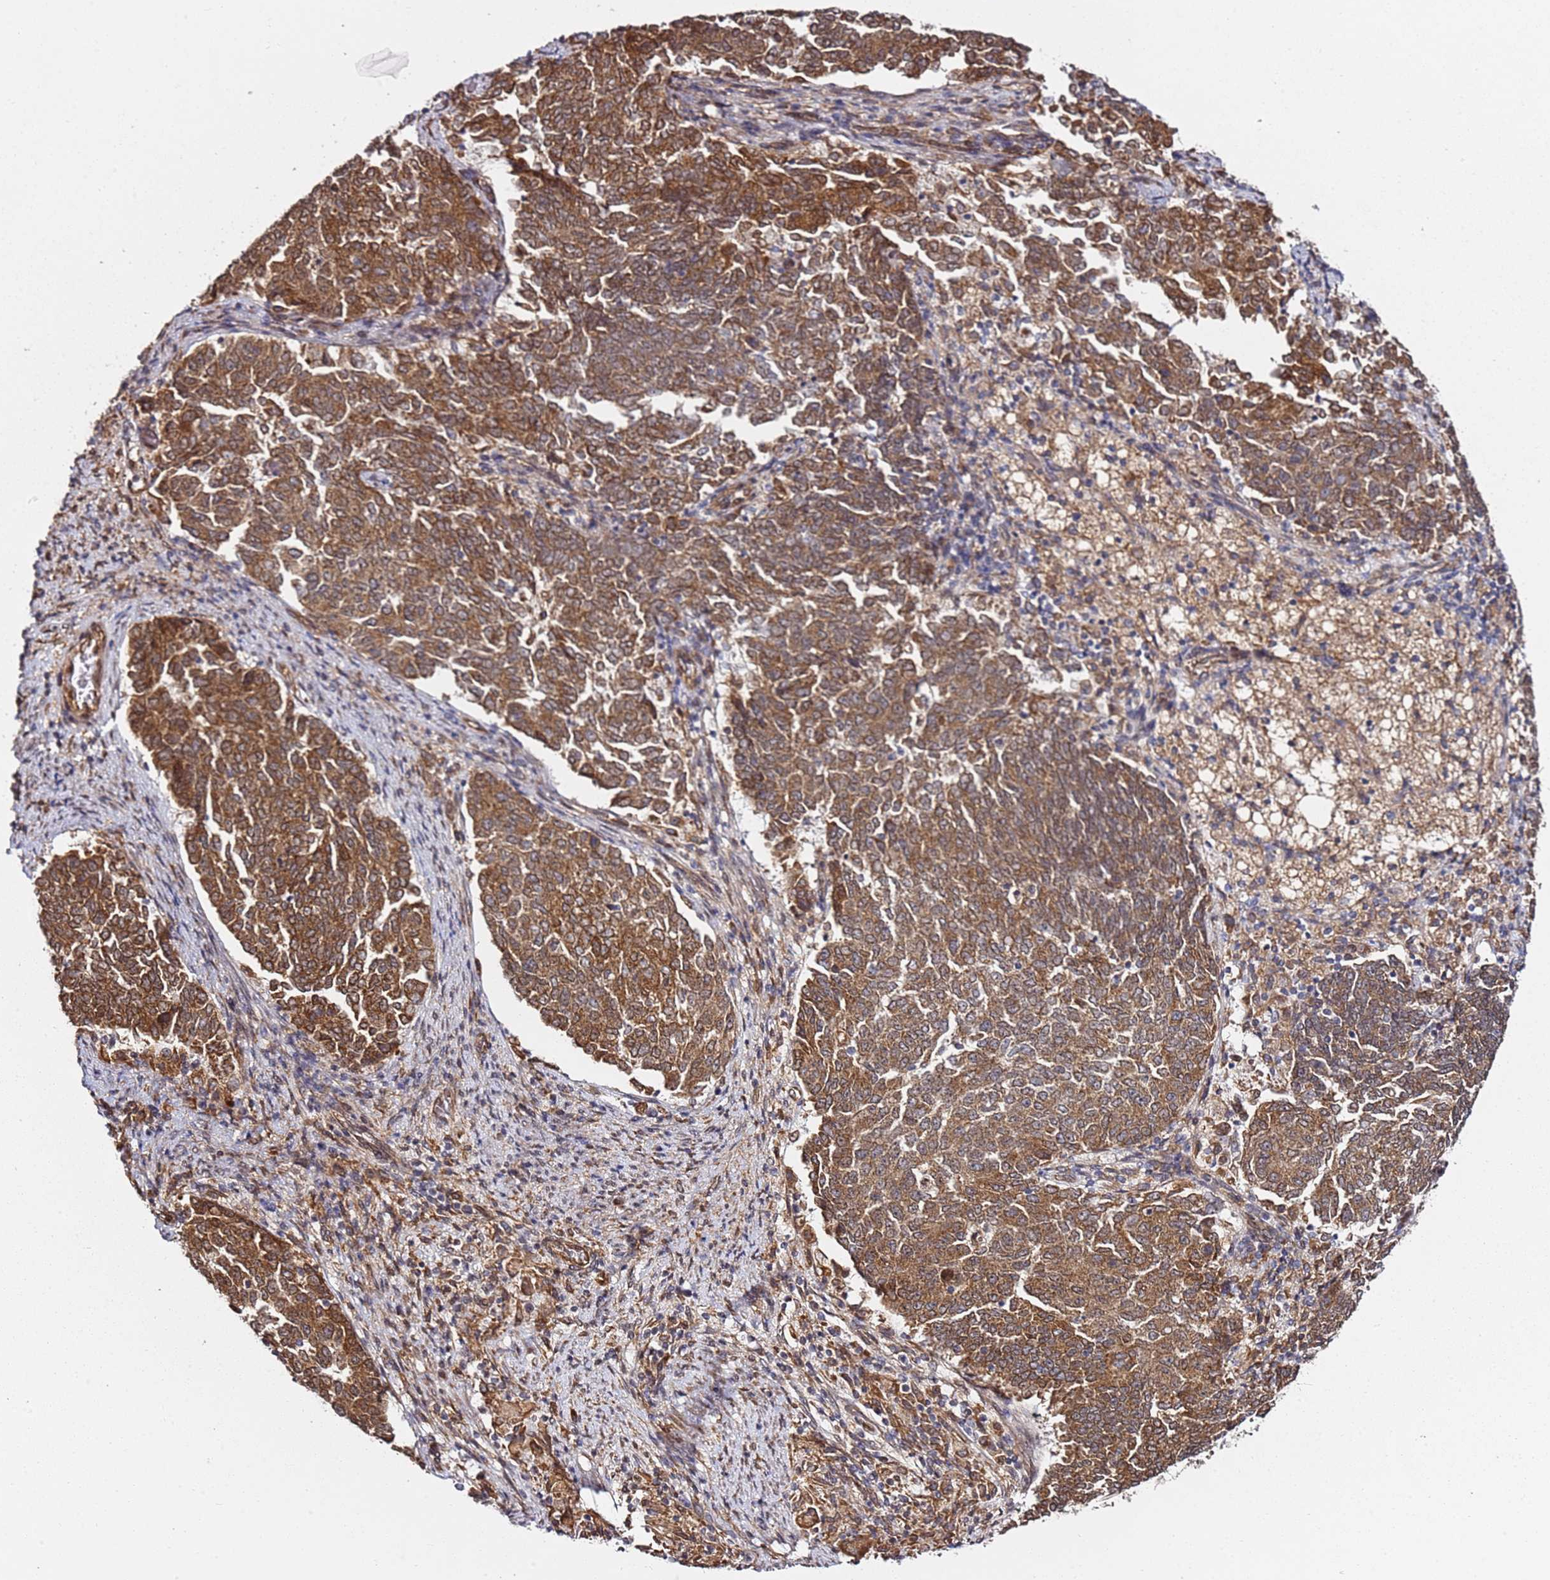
{"staining": {"intensity": "strong", "quantity": ">75%", "location": "cytoplasmic/membranous"}, "tissue": "endometrial cancer", "cell_type": "Tumor cells", "image_type": "cancer", "snomed": [{"axis": "morphology", "description": "Adenocarcinoma, NOS"}, {"axis": "topography", "description": "Endometrium"}], "caption": "A brown stain shows strong cytoplasmic/membranous positivity of a protein in endometrial cancer (adenocarcinoma) tumor cells. Using DAB (3,3'-diaminobenzidine) (brown) and hematoxylin (blue) stains, captured at high magnification using brightfield microscopy.", "gene": "PRKAB2", "patient": {"sex": "female", "age": 80}}